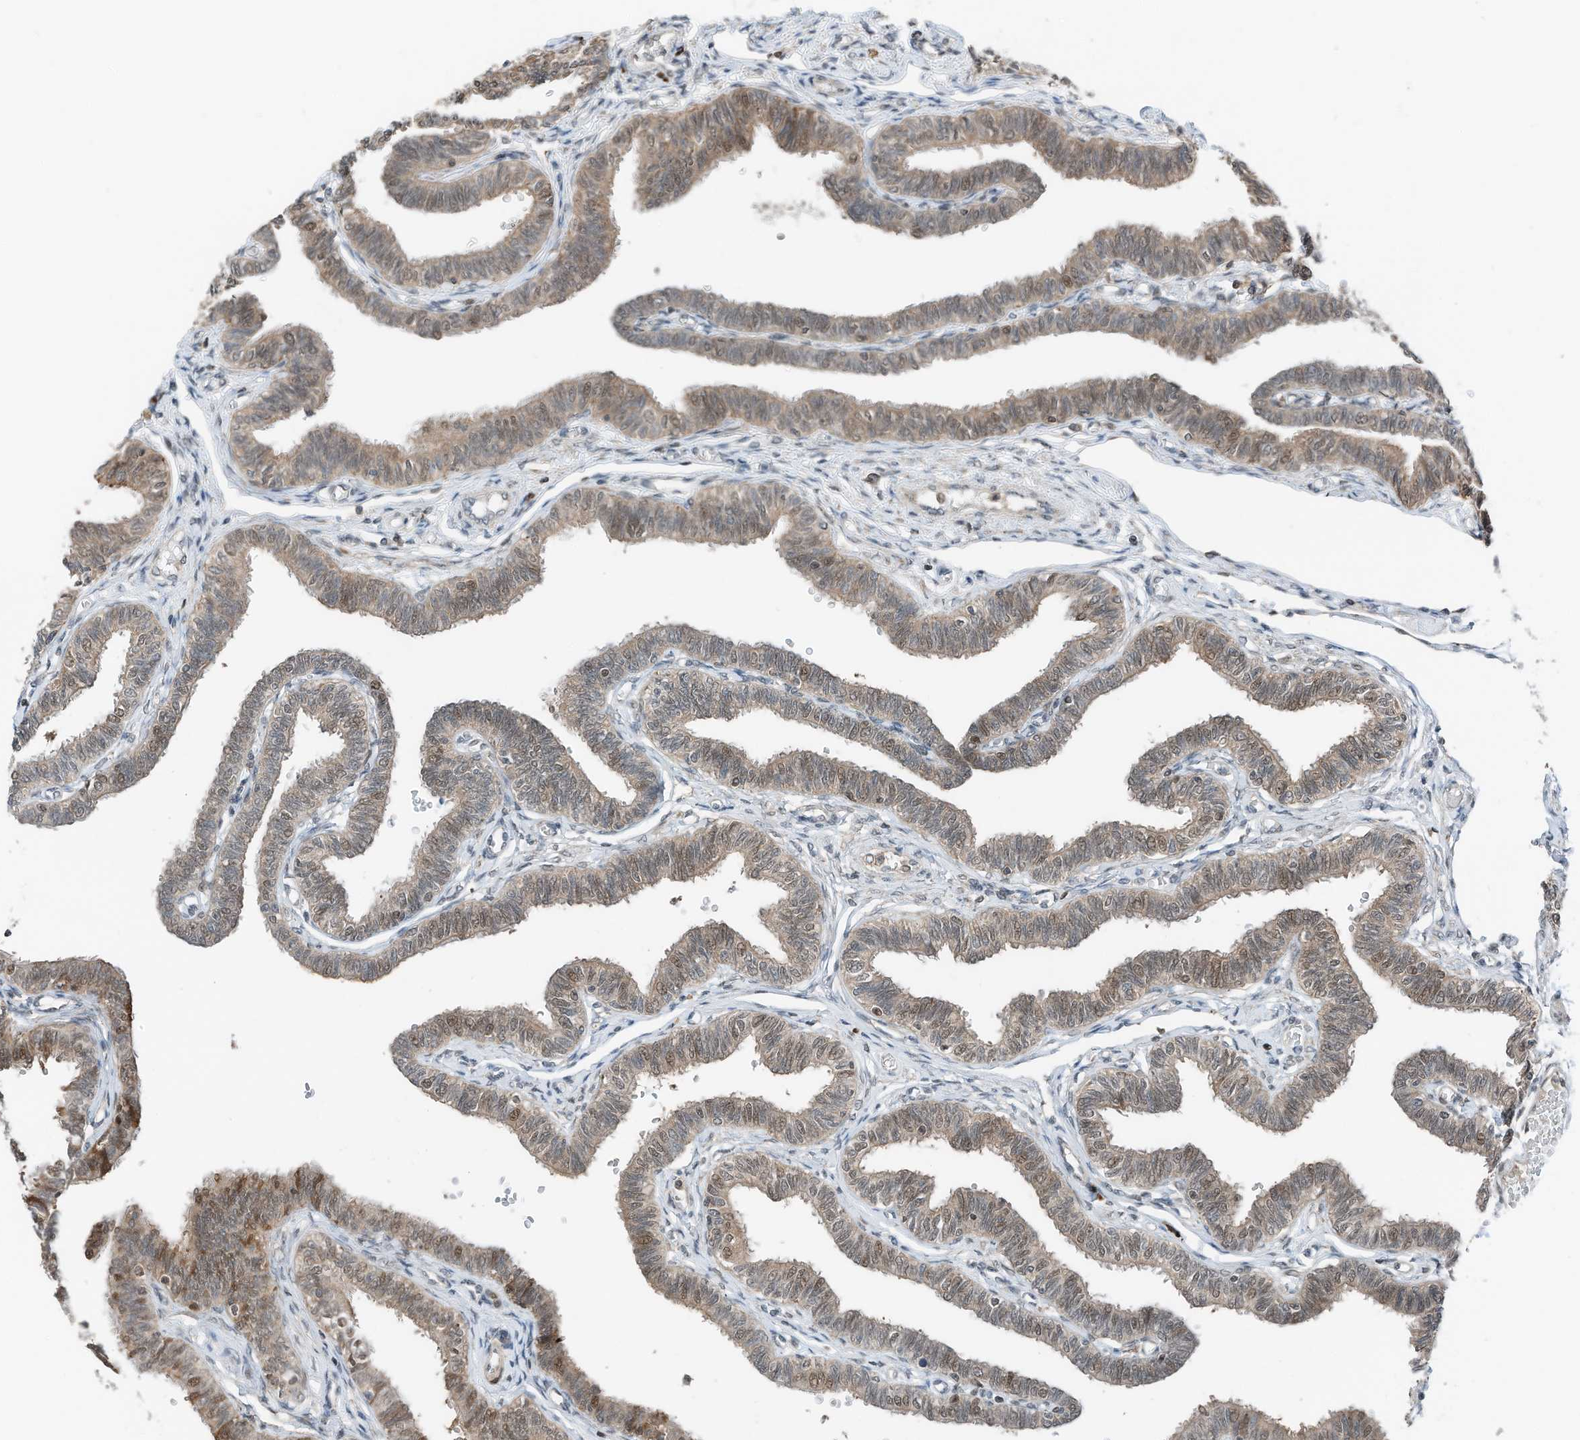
{"staining": {"intensity": "moderate", "quantity": ">75%", "location": "cytoplasmic/membranous,nuclear"}, "tissue": "fallopian tube", "cell_type": "Glandular cells", "image_type": "normal", "snomed": [{"axis": "morphology", "description": "Normal tissue, NOS"}, {"axis": "topography", "description": "Fallopian tube"}, {"axis": "topography", "description": "Ovary"}], "caption": "Brown immunohistochemical staining in benign fallopian tube demonstrates moderate cytoplasmic/membranous,nuclear positivity in approximately >75% of glandular cells. (Brightfield microscopy of DAB IHC at high magnification).", "gene": "RMND1", "patient": {"sex": "female", "age": 23}}